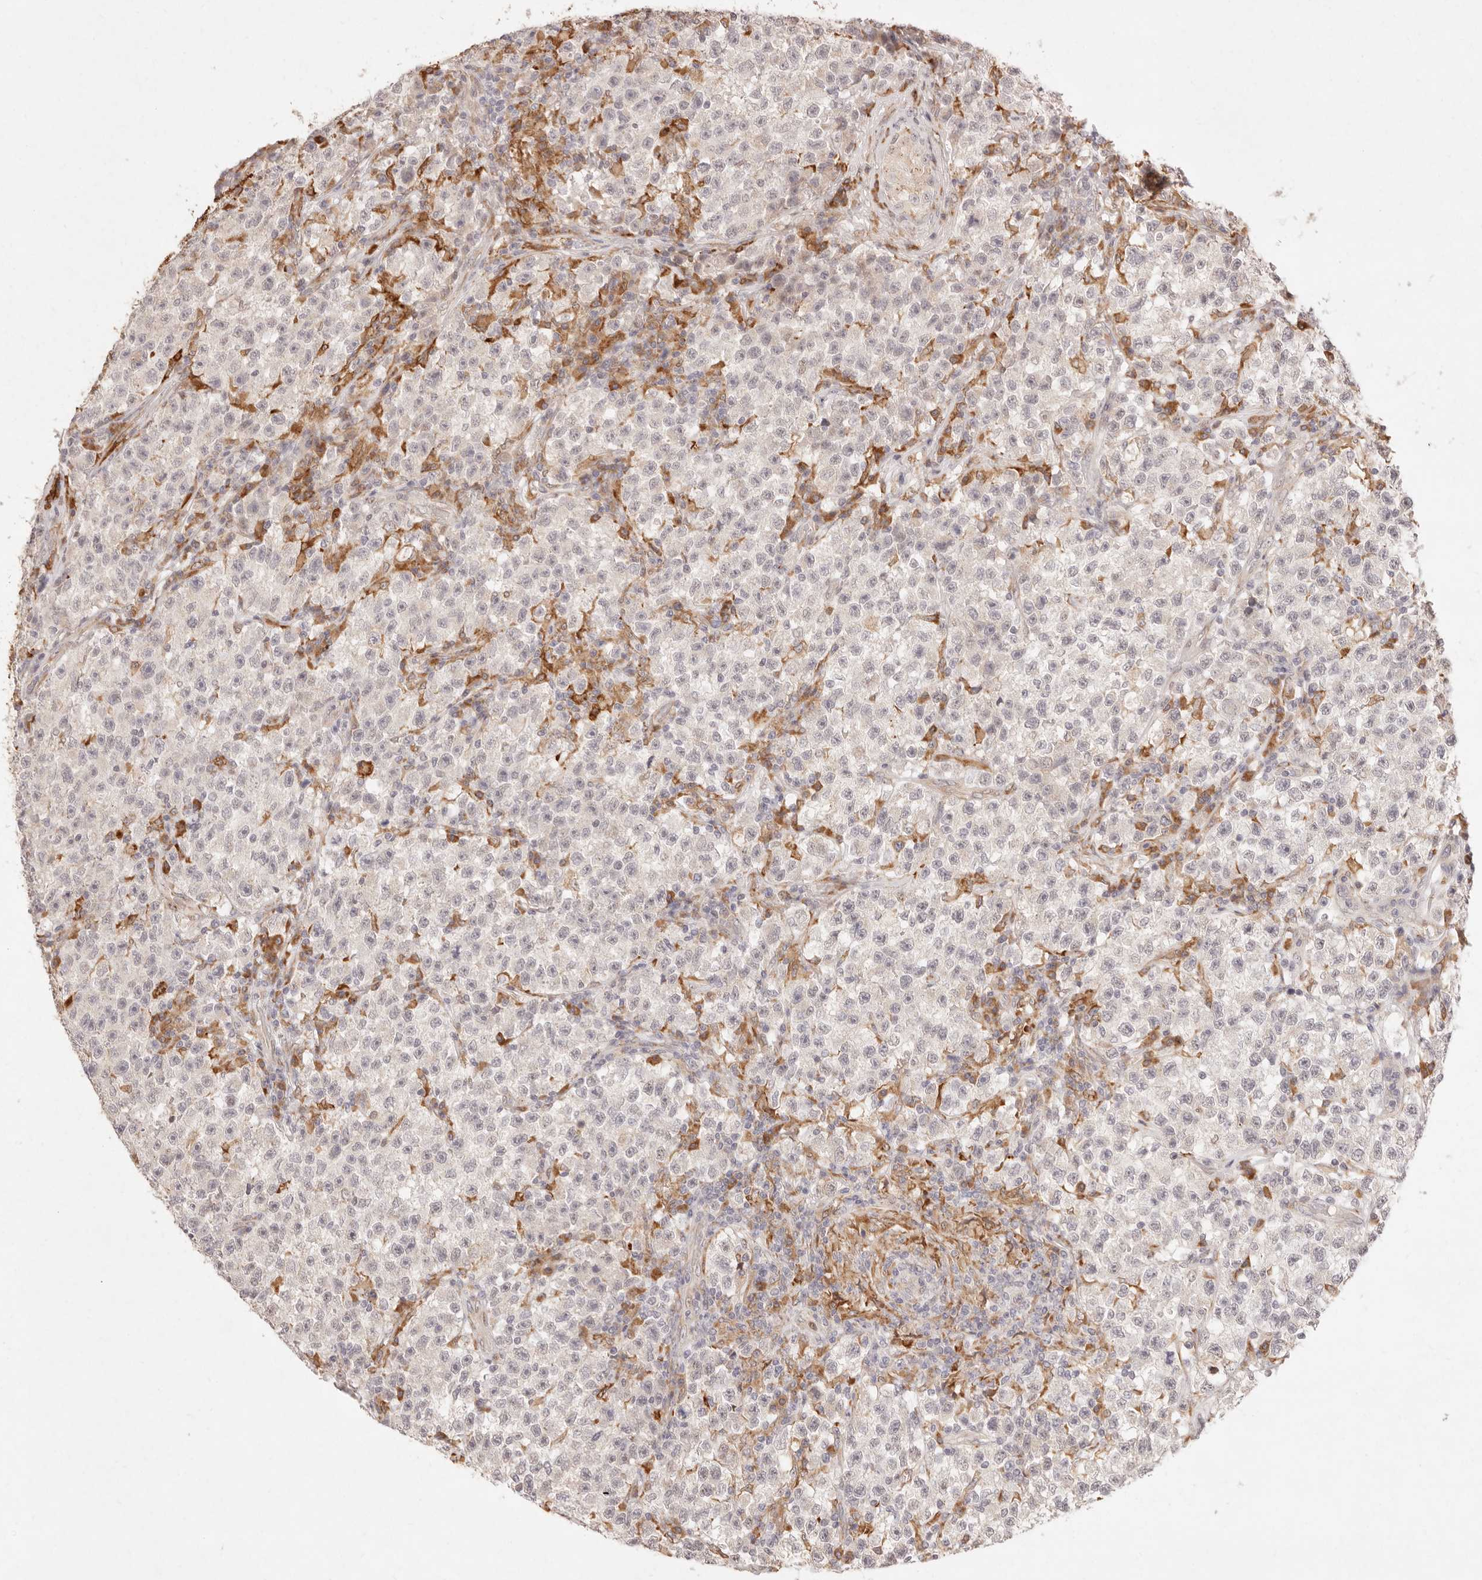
{"staining": {"intensity": "negative", "quantity": "none", "location": "none"}, "tissue": "testis cancer", "cell_type": "Tumor cells", "image_type": "cancer", "snomed": [{"axis": "morphology", "description": "Seminoma, NOS"}, {"axis": "topography", "description": "Testis"}], "caption": "Image shows no significant protein expression in tumor cells of testis seminoma. (Immunohistochemistry, brightfield microscopy, high magnification).", "gene": "C1orf127", "patient": {"sex": "male", "age": 22}}